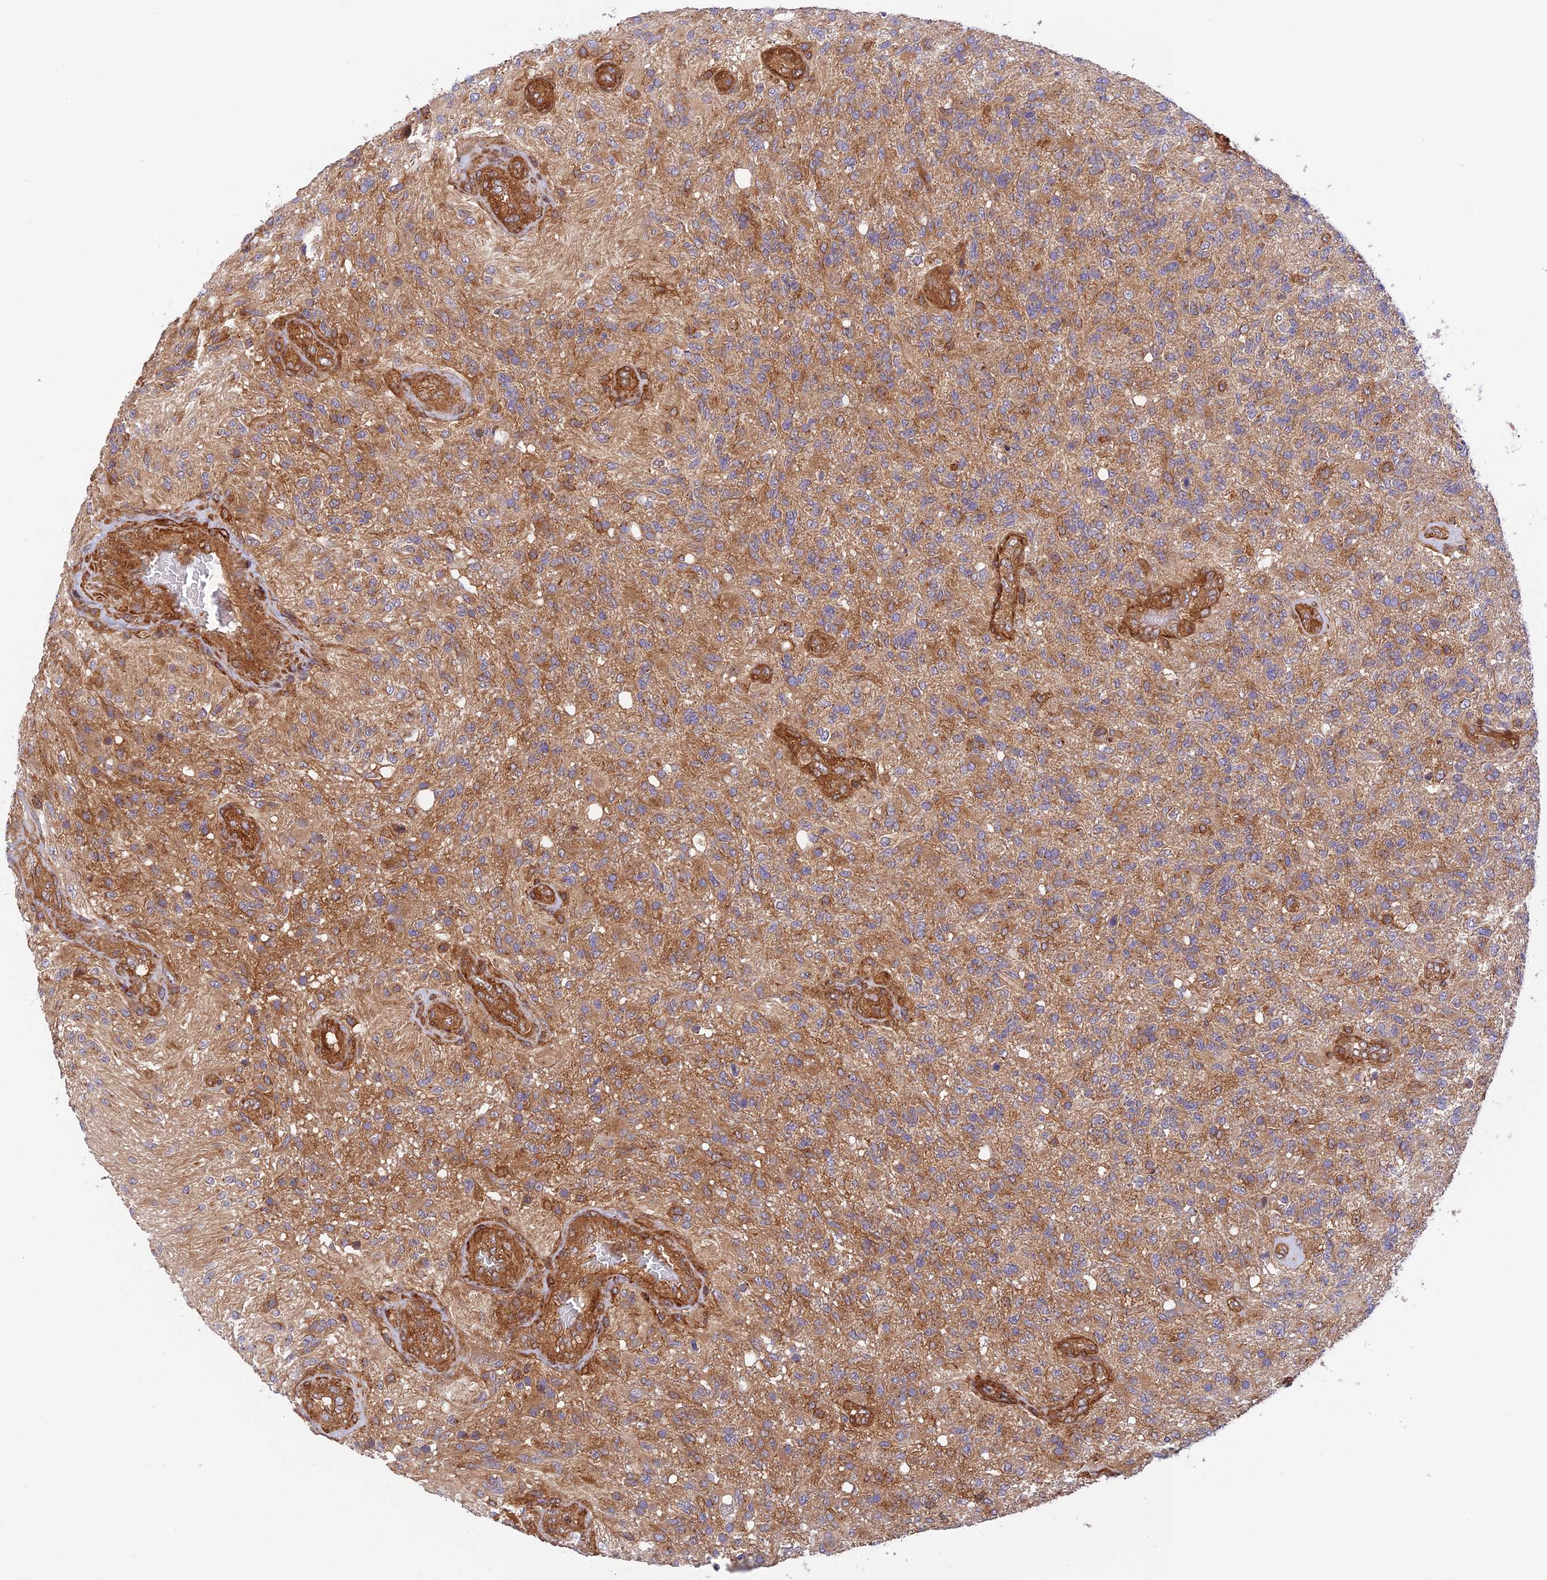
{"staining": {"intensity": "moderate", "quantity": ">75%", "location": "cytoplasmic/membranous"}, "tissue": "glioma", "cell_type": "Tumor cells", "image_type": "cancer", "snomed": [{"axis": "morphology", "description": "Glioma, malignant, High grade"}, {"axis": "topography", "description": "Brain"}], "caption": "Tumor cells demonstrate medium levels of moderate cytoplasmic/membranous staining in approximately >75% of cells in human high-grade glioma (malignant).", "gene": "EVI5L", "patient": {"sex": "male", "age": 56}}